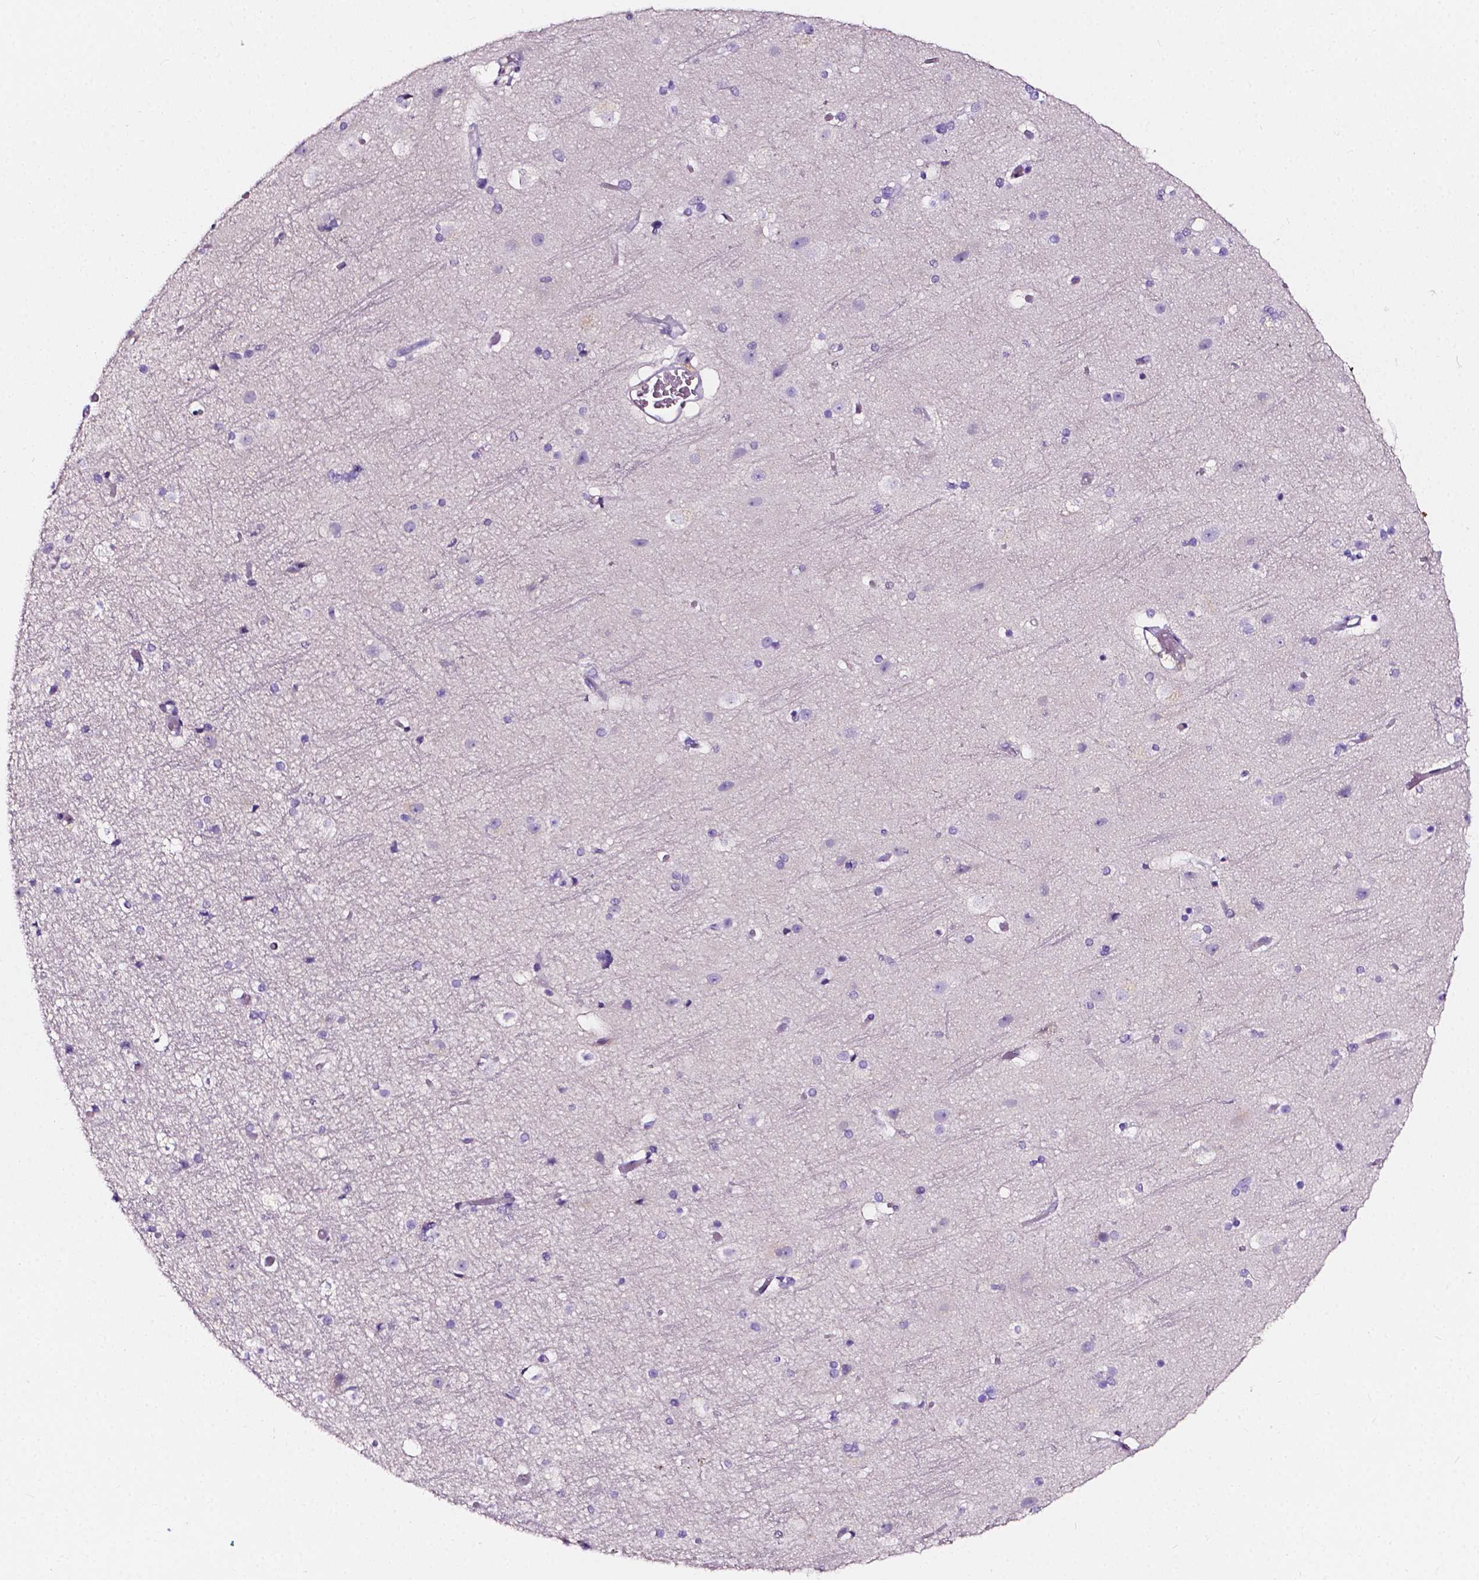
{"staining": {"intensity": "negative", "quantity": "none", "location": "none"}, "tissue": "cerebral cortex", "cell_type": "Endothelial cells", "image_type": "normal", "snomed": [{"axis": "morphology", "description": "Normal tissue, NOS"}, {"axis": "topography", "description": "Cerebral cortex"}], "caption": "This is a photomicrograph of immunohistochemistry staining of normal cerebral cortex, which shows no positivity in endothelial cells. (IHC, brightfield microscopy, high magnification).", "gene": "CLSTN2", "patient": {"sex": "female", "age": 52}}